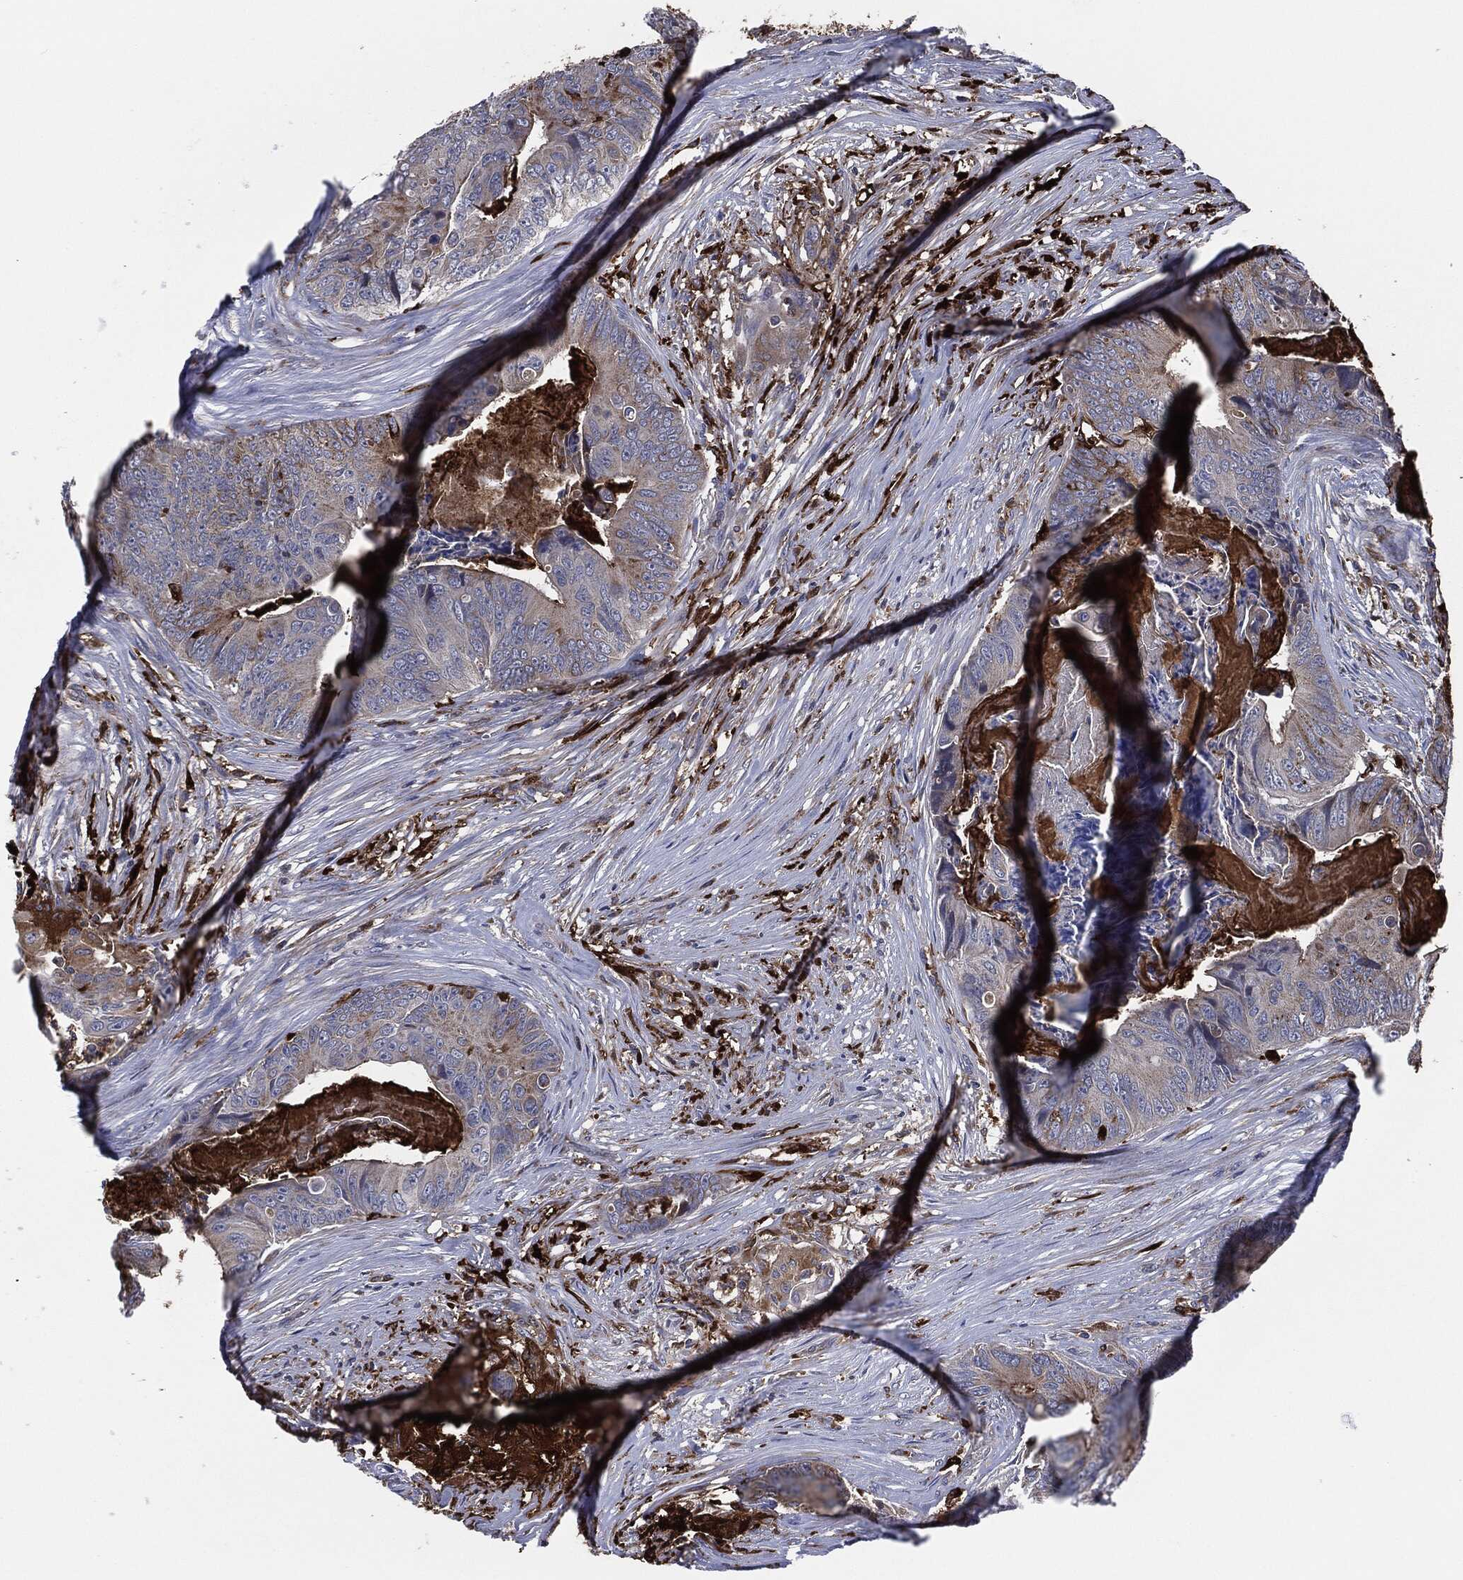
{"staining": {"intensity": "weak", "quantity": "25%-75%", "location": "cytoplasmic/membranous"}, "tissue": "colorectal cancer", "cell_type": "Tumor cells", "image_type": "cancer", "snomed": [{"axis": "morphology", "description": "Adenocarcinoma, NOS"}, {"axis": "topography", "description": "Colon"}], "caption": "DAB immunohistochemical staining of colorectal cancer (adenocarcinoma) shows weak cytoplasmic/membranous protein expression in about 25%-75% of tumor cells.", "gene": "TMEM11", "patient": {"sex": "male", "age": 84}}